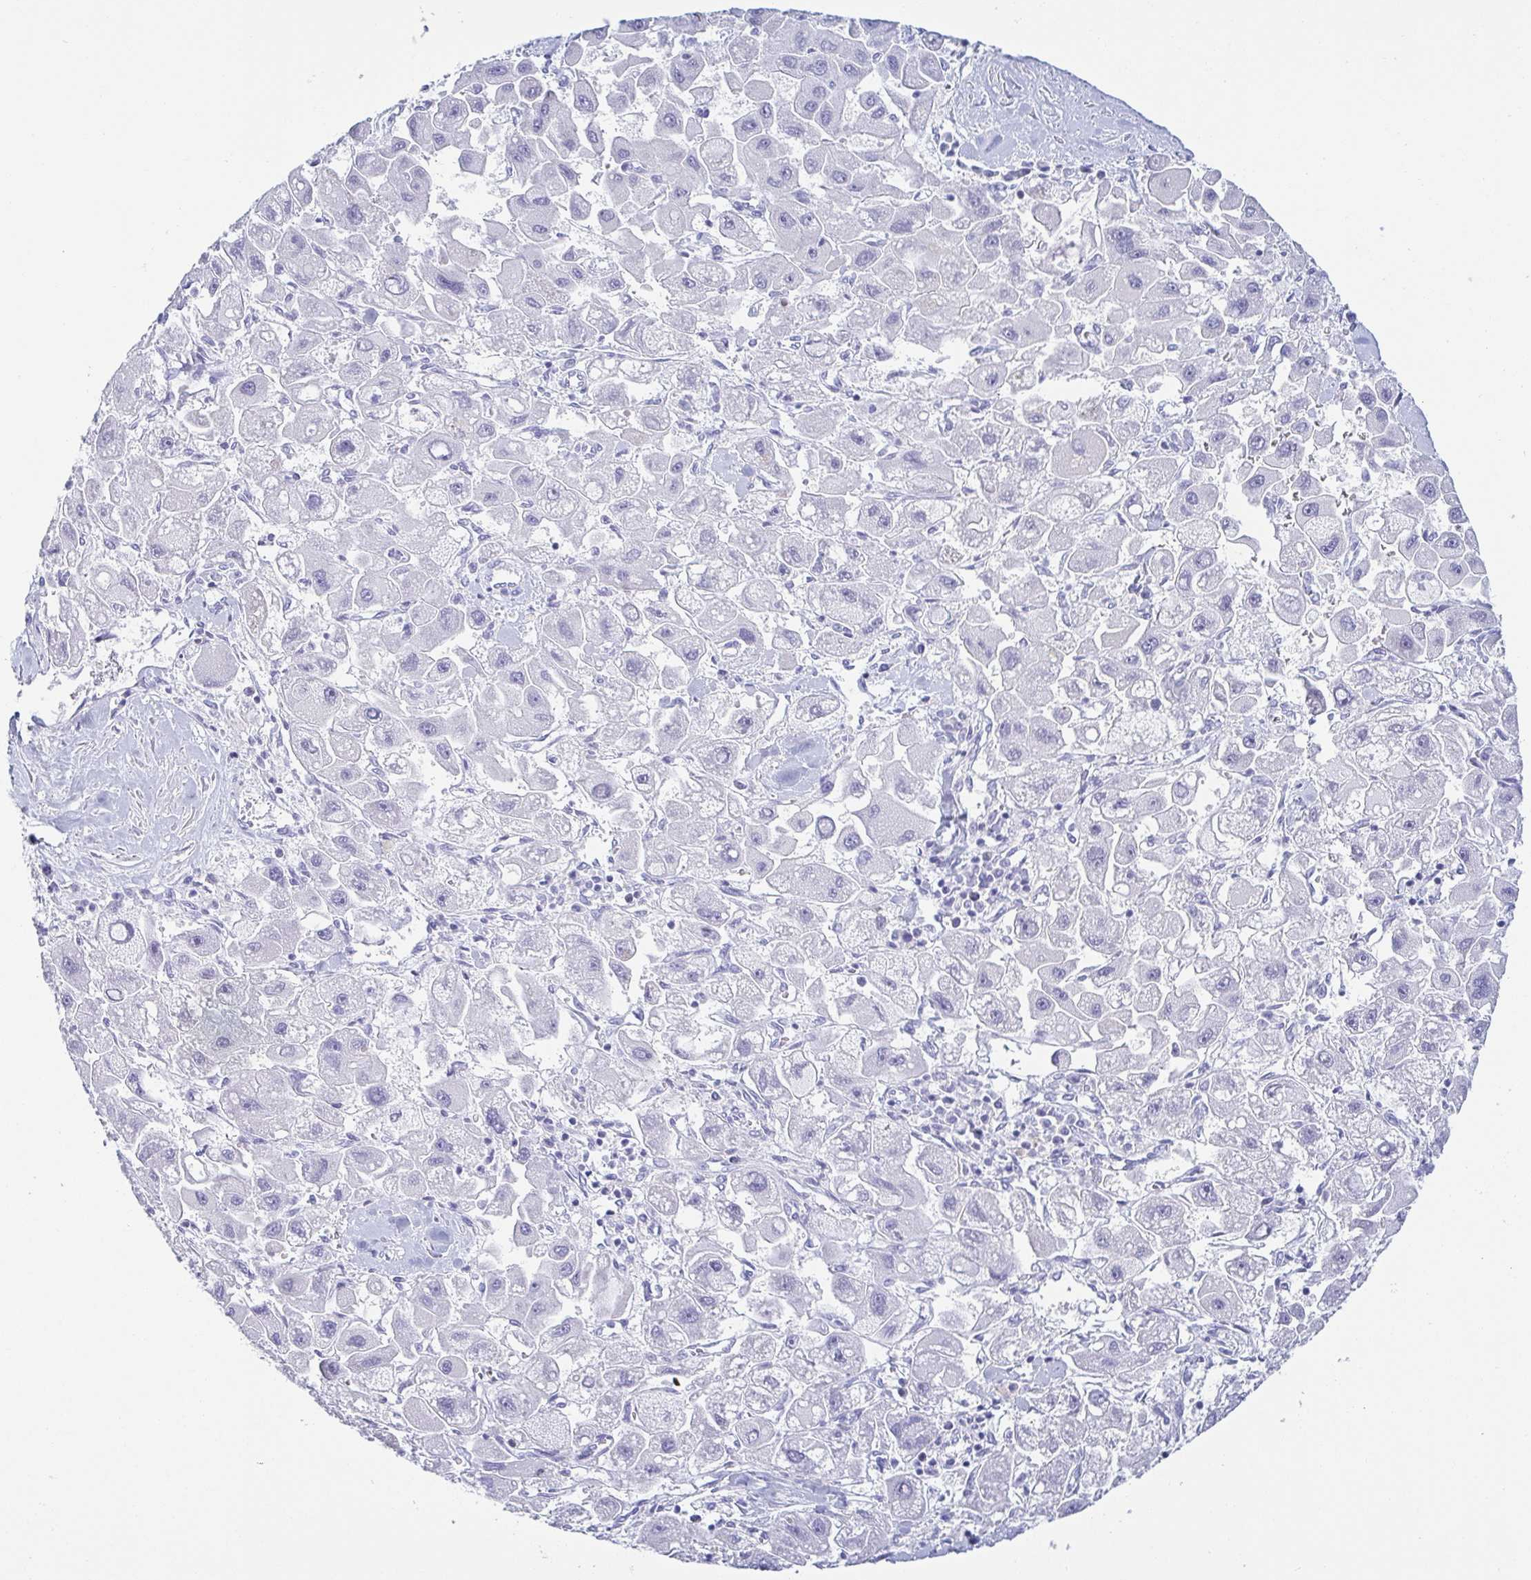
{"staining": {"intensity": "negative", "quantity": "none", "location": "none"}, "tissue": "liver cancer", "cell_type": "Tumor cells", "image_type": "cancer", "snomed": [{"axis": "morphology", "description": "Carcinoma, Hepatocellular, NOS"}, {"axis": "topography", "description": "Liver"}], "caption": "IHC photomicrograph of human liver cancer (hepatocellular carcinoma) stained for a protein (brown), which shows no positivity in tumor cells. (DAB (3,3'-diaminobenzidine) immunohistochemistry with hematoxylin counter stain).", "gene": "ZG16B", "patient": {"sex": "male", "age": 24}}